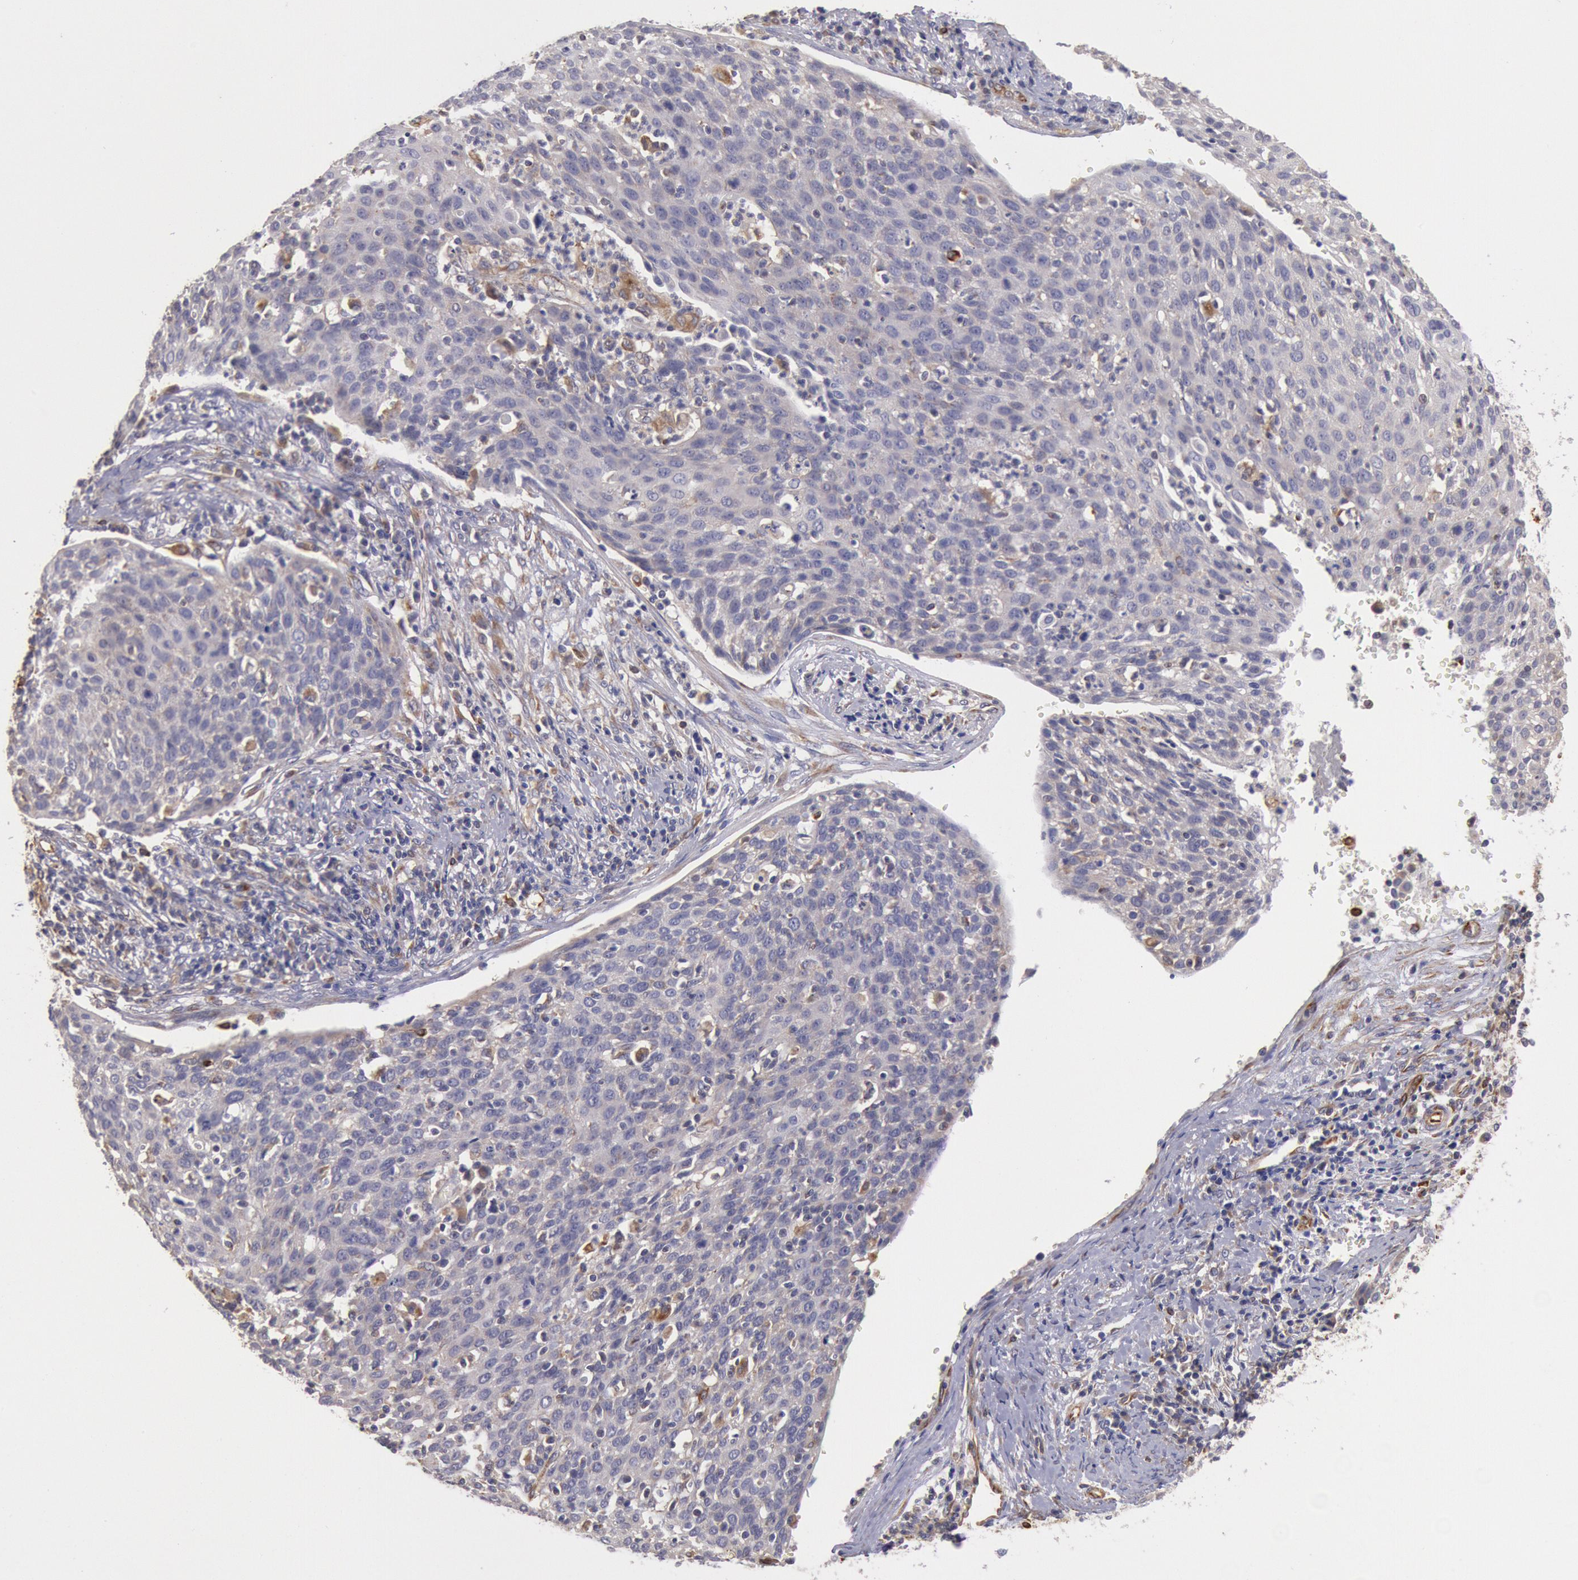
{"staining": {"intensity": "negative", "quantity": "none", "location": "none"}, "tissue": "cervical cancer", "cell_type": "Tumor cells", "image_type": "cancer", "snomed": [{"axis": "morphology", "description": "Squamous cell carcinoma, NOS"}, {"axis": "topography", "description": "Cervix"}], "caption": "Tumor cells show no significant protein staining in cervical squamous cell carcinoma.", "gene": "RNF139", "patient": {"sex": "female", "age": 38}}